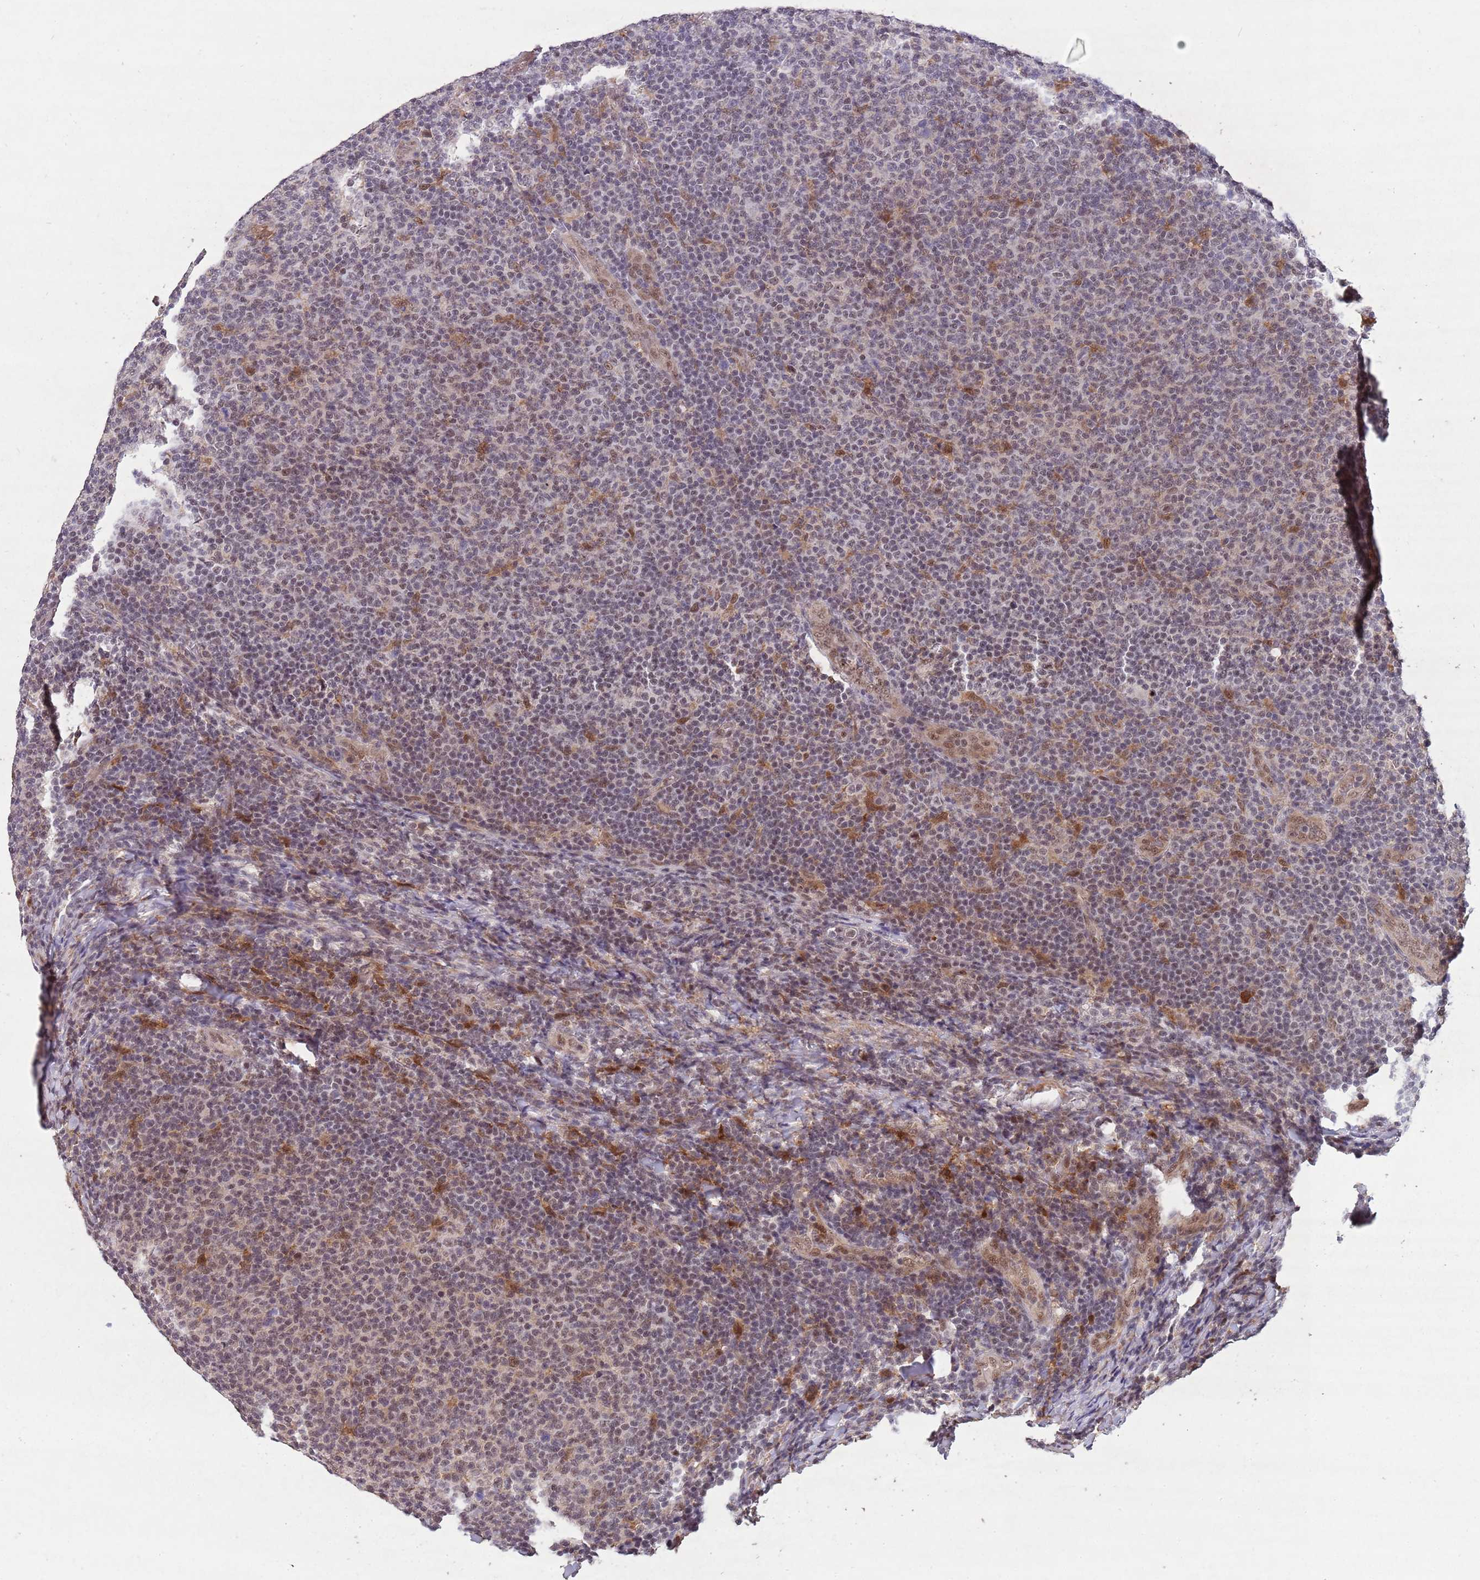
{"staining": {"intensity": "moderate", "quantity": "<25%", "location": "cytoplasmic/membranous,nuclear"}, "tissue": "lymphoma", "cell_type": "Tumor cells", "image_type": "cancer", "snomed": [{"axis": "morphology", "description": "Malignant lymphoma, non-Hodgkin's type, Low grade"}, {"axis": "topography", "description": "Lymph node"}], "caption": "Protein positivity by immunohistochemistry (IHC) reveals moderate cytoplasmic/membranous and nuclear expression in approximately <25% of tumor cells in low-grade malignant lymphoma, non-Hodgkin's type.", "gene": "ZNF639", "patient": {"sex": "male", "age": 66}}